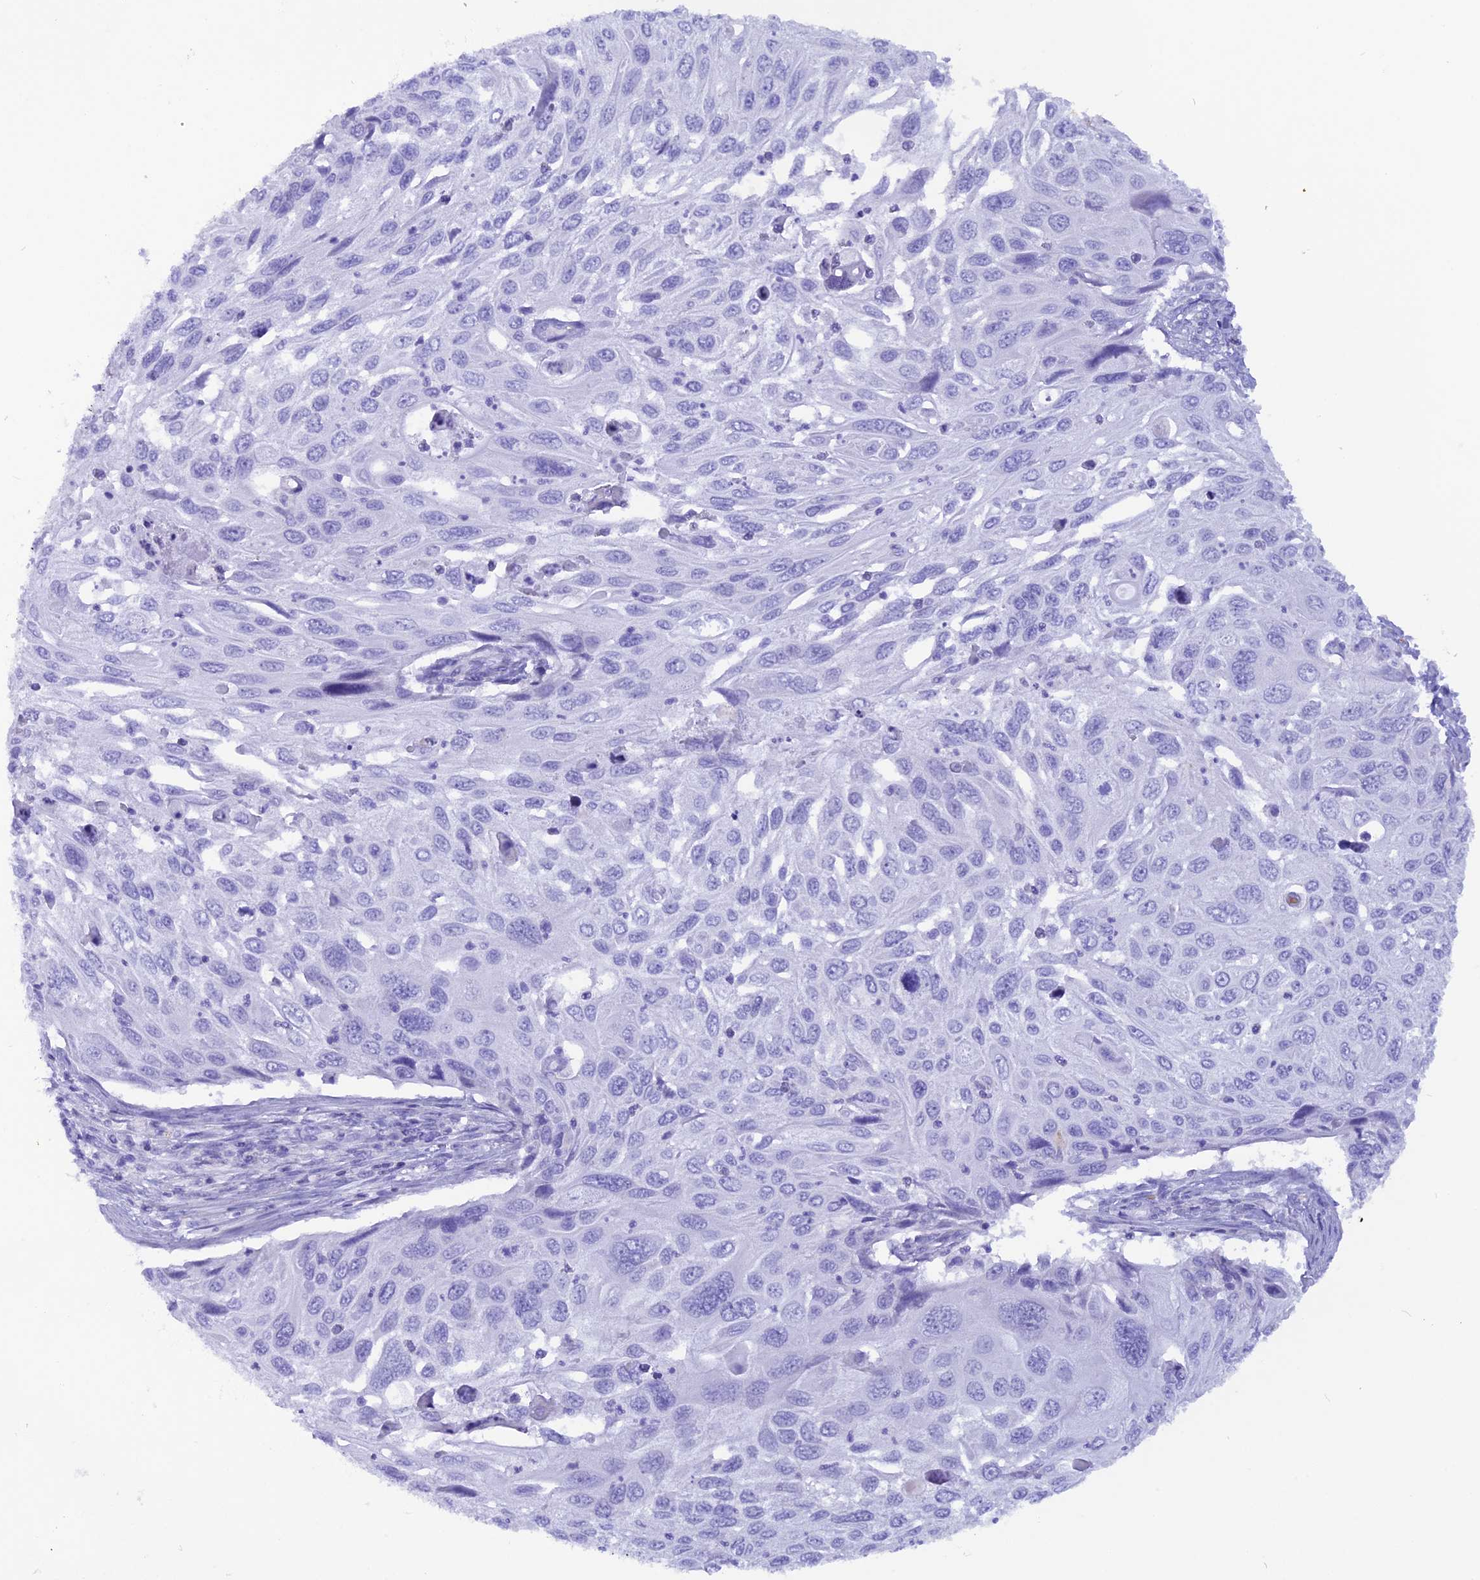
{"staining": {"intensity": "negative", "quantity": "none", "location": "none"}, "tissue": "cervical cancer", "cell_type": "Tumor cells", "image_type": "cancer", "snomed": [{"axis": "morphology", "description": "Squamous cell carcinoma, NOS"}, {"axis": "topography", "description": "Cervix"}], "caption": "This is an IHC micrograph of cervical cancer. There is no staining in tumor cells.", "gene": "GLYATL1", "patient": {"sex": "female", "age": 70}}